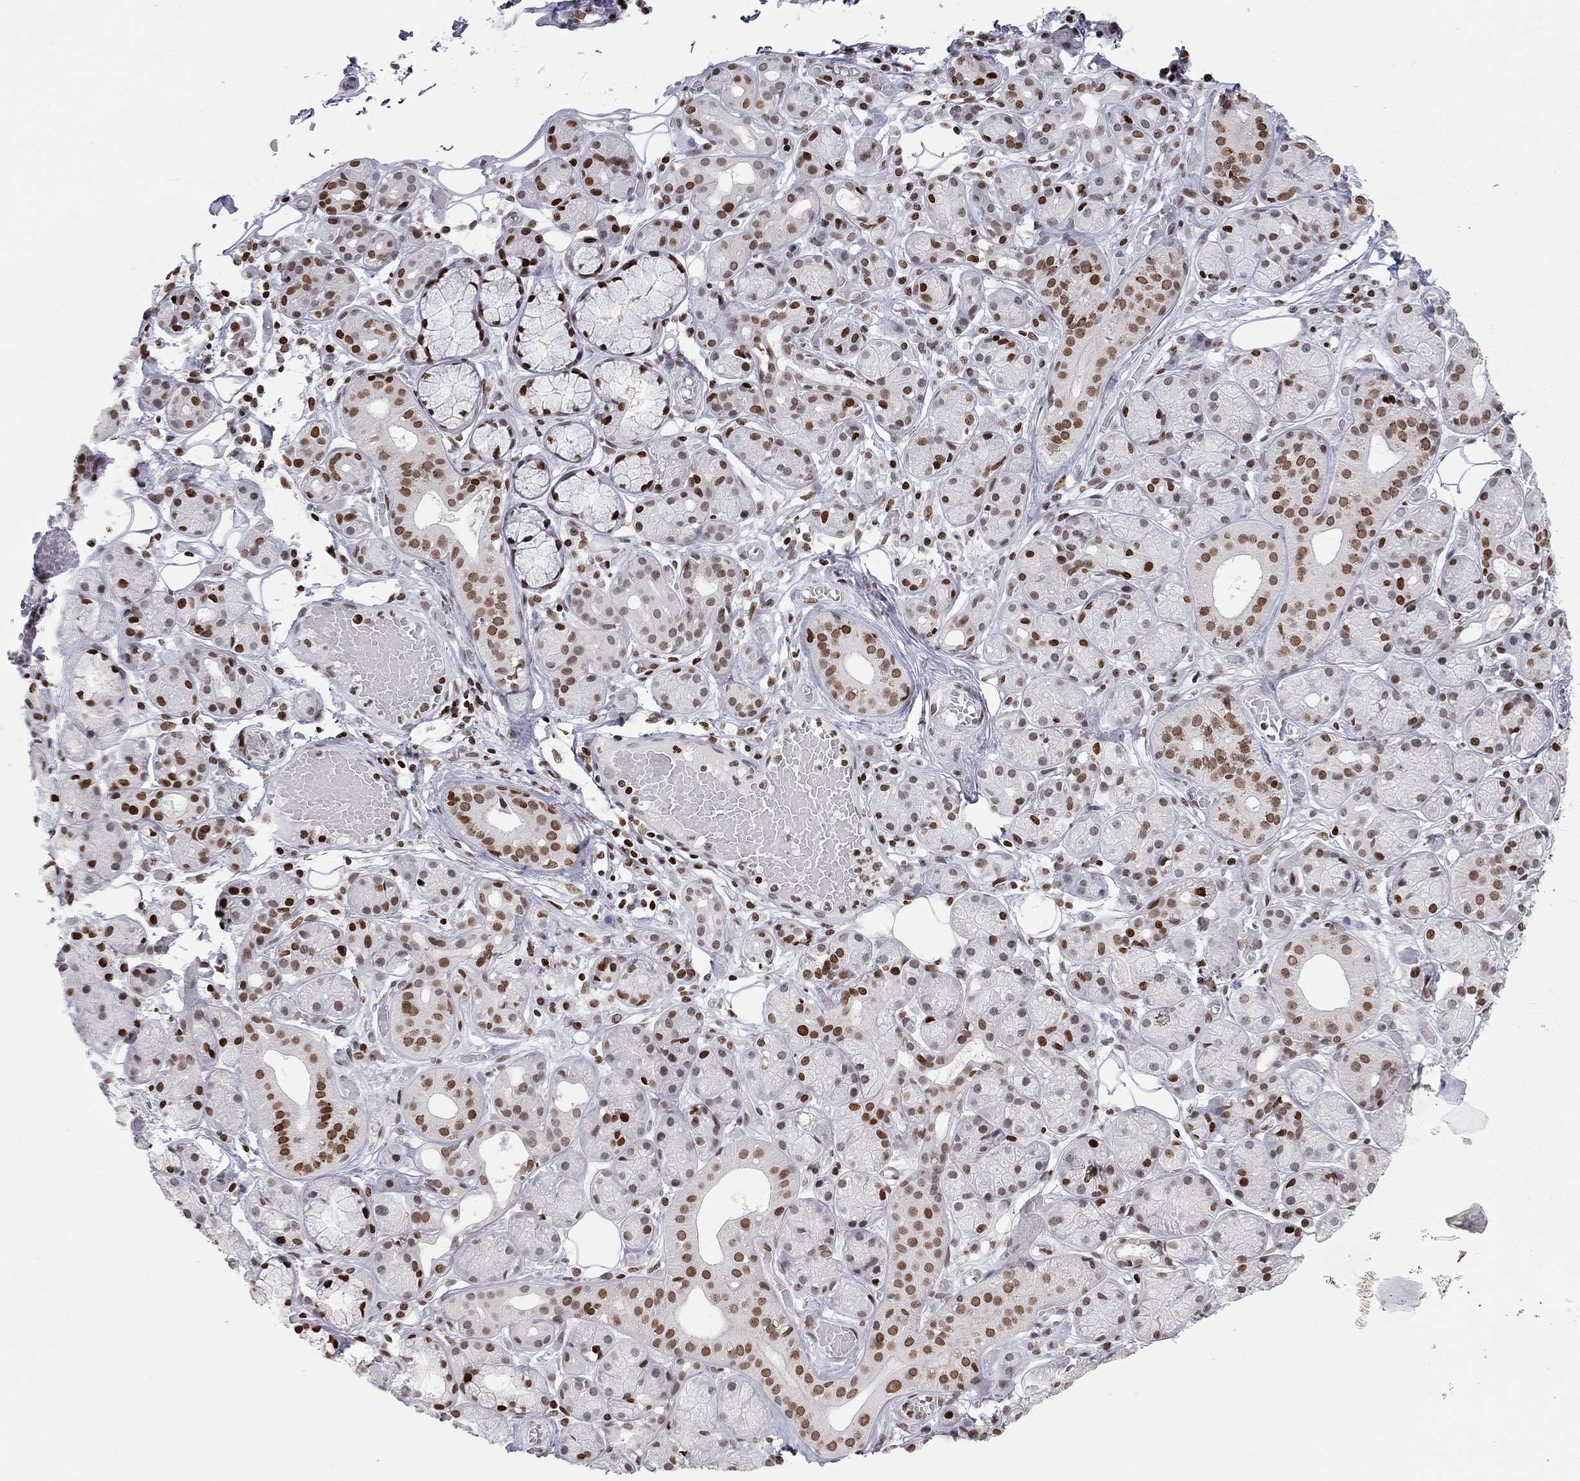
{"staining": {"intensity": "strong", "quantity": "<25%", "location": "nuclear"}, "tissue": "salivary gland", "cell_type": "Glandular cells", "image_type": "normal", "snomed": [{"axis": "morphology", "description": "Normal tissue, NOS"}, {"axis": "topography", "description": "Salivary gland"}, {"axis": "topography", "description": "Peripheral nerve tissue"}], "caption": "Immunohistochemical staining of normal salivary gland demonstrates medium levels of strong nuclear staining in about <25% of glandular cells. Using DAB (brown) and hematoxylin (blue) stains, captured at high magnification using brightfield microscopy.", "gene": "H2AX", "patient": {"sex": "male", "age": 71}}